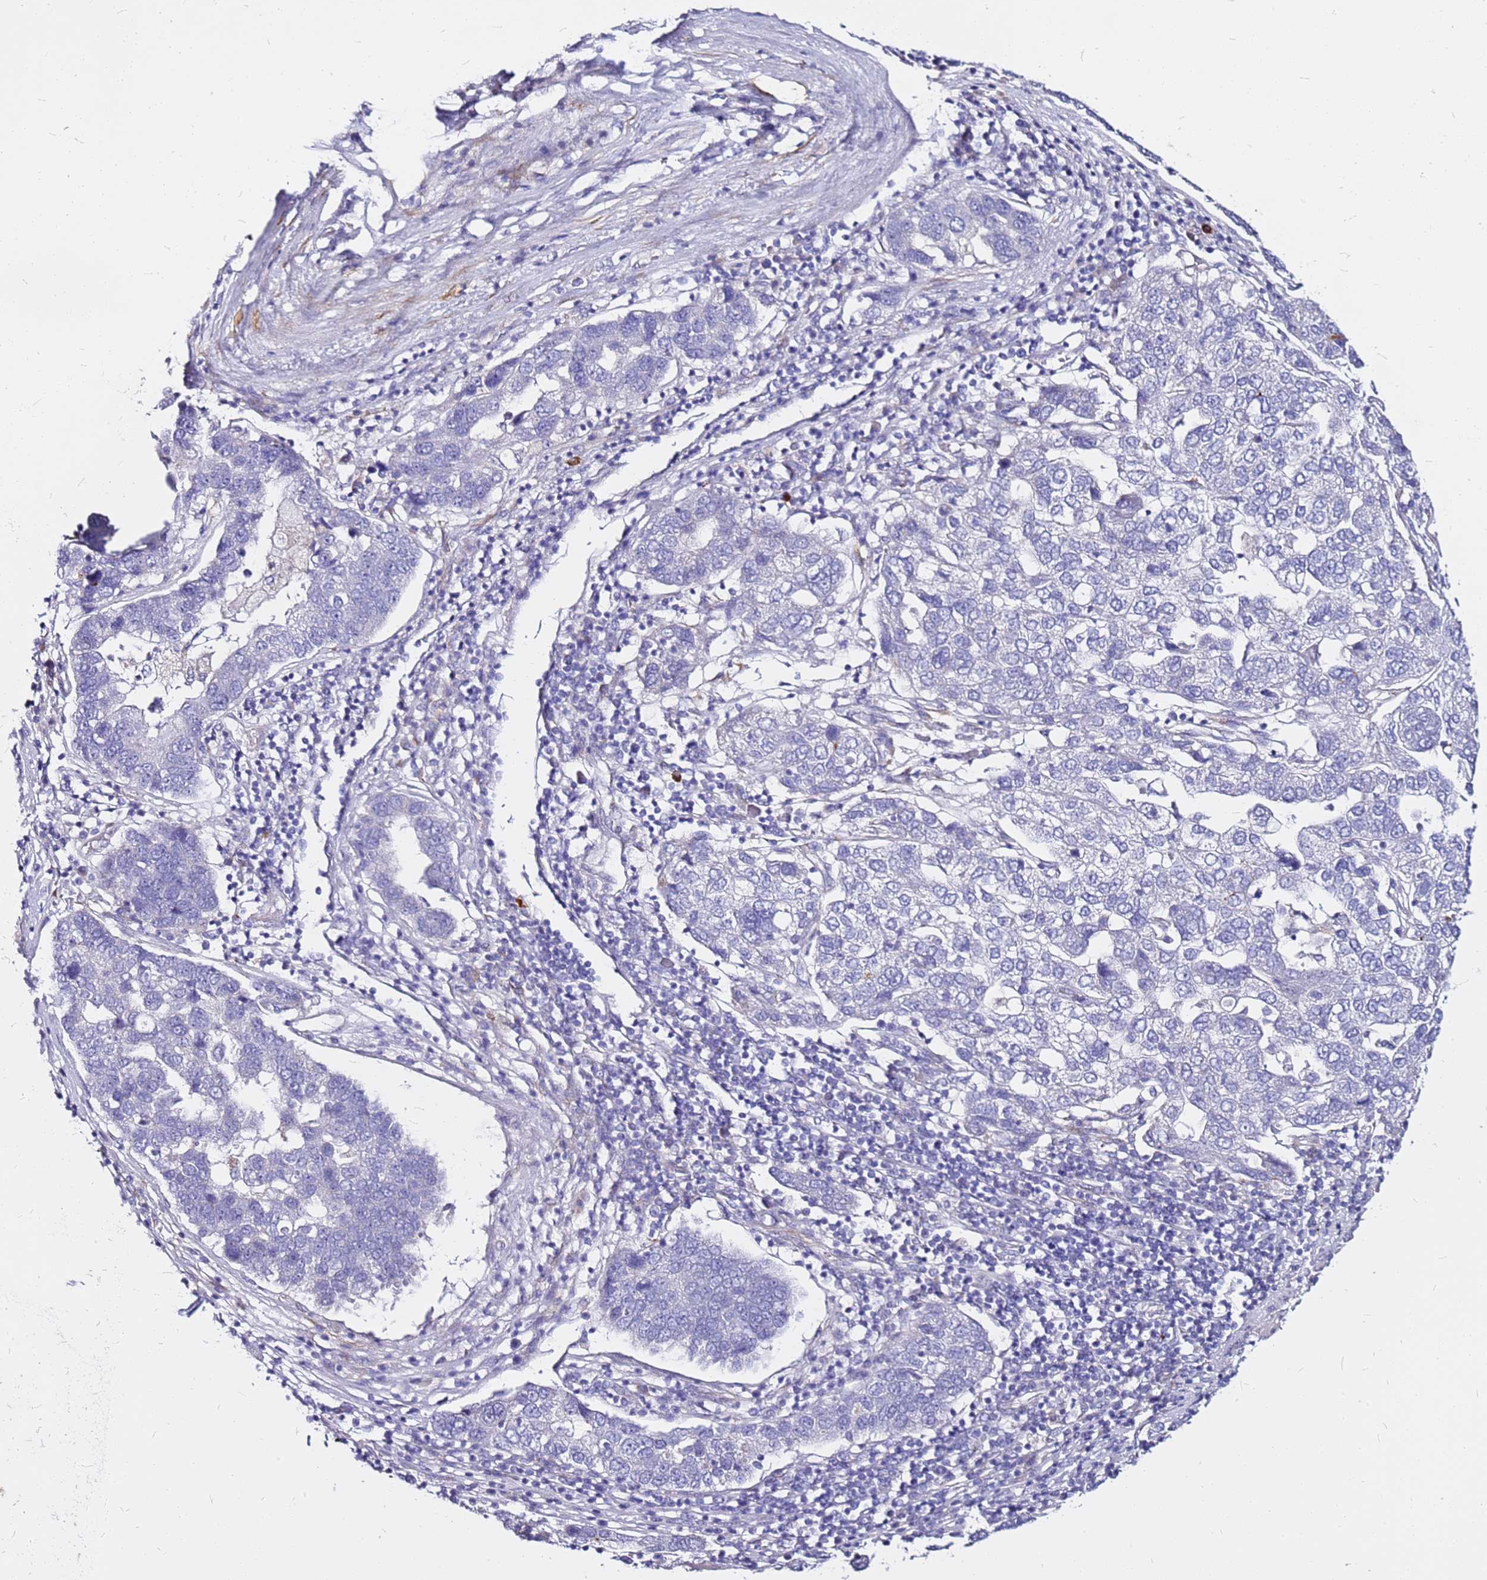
{"staining": {"intensity": "negative", "quantity": "none", "location": "none"}, "tissue": "pancreatic cancer", "cell_type": "Tumor cells", "image_type": "cancer", "snomed": [{"axis": "morphology", "description": "Adenocarcinoma, NOS"}, {"axis": "topography", "description": "Pancreas"}], "caption": "Immunohistochemistry (IHC) micrograph of neoplastic tissue: adenocarcinoma (pancreatic) stained with DAB exhibits no significant protein staining in tumor cells.", "gene": "CASD1", "patient": {"sex": "female", "age": 61}}